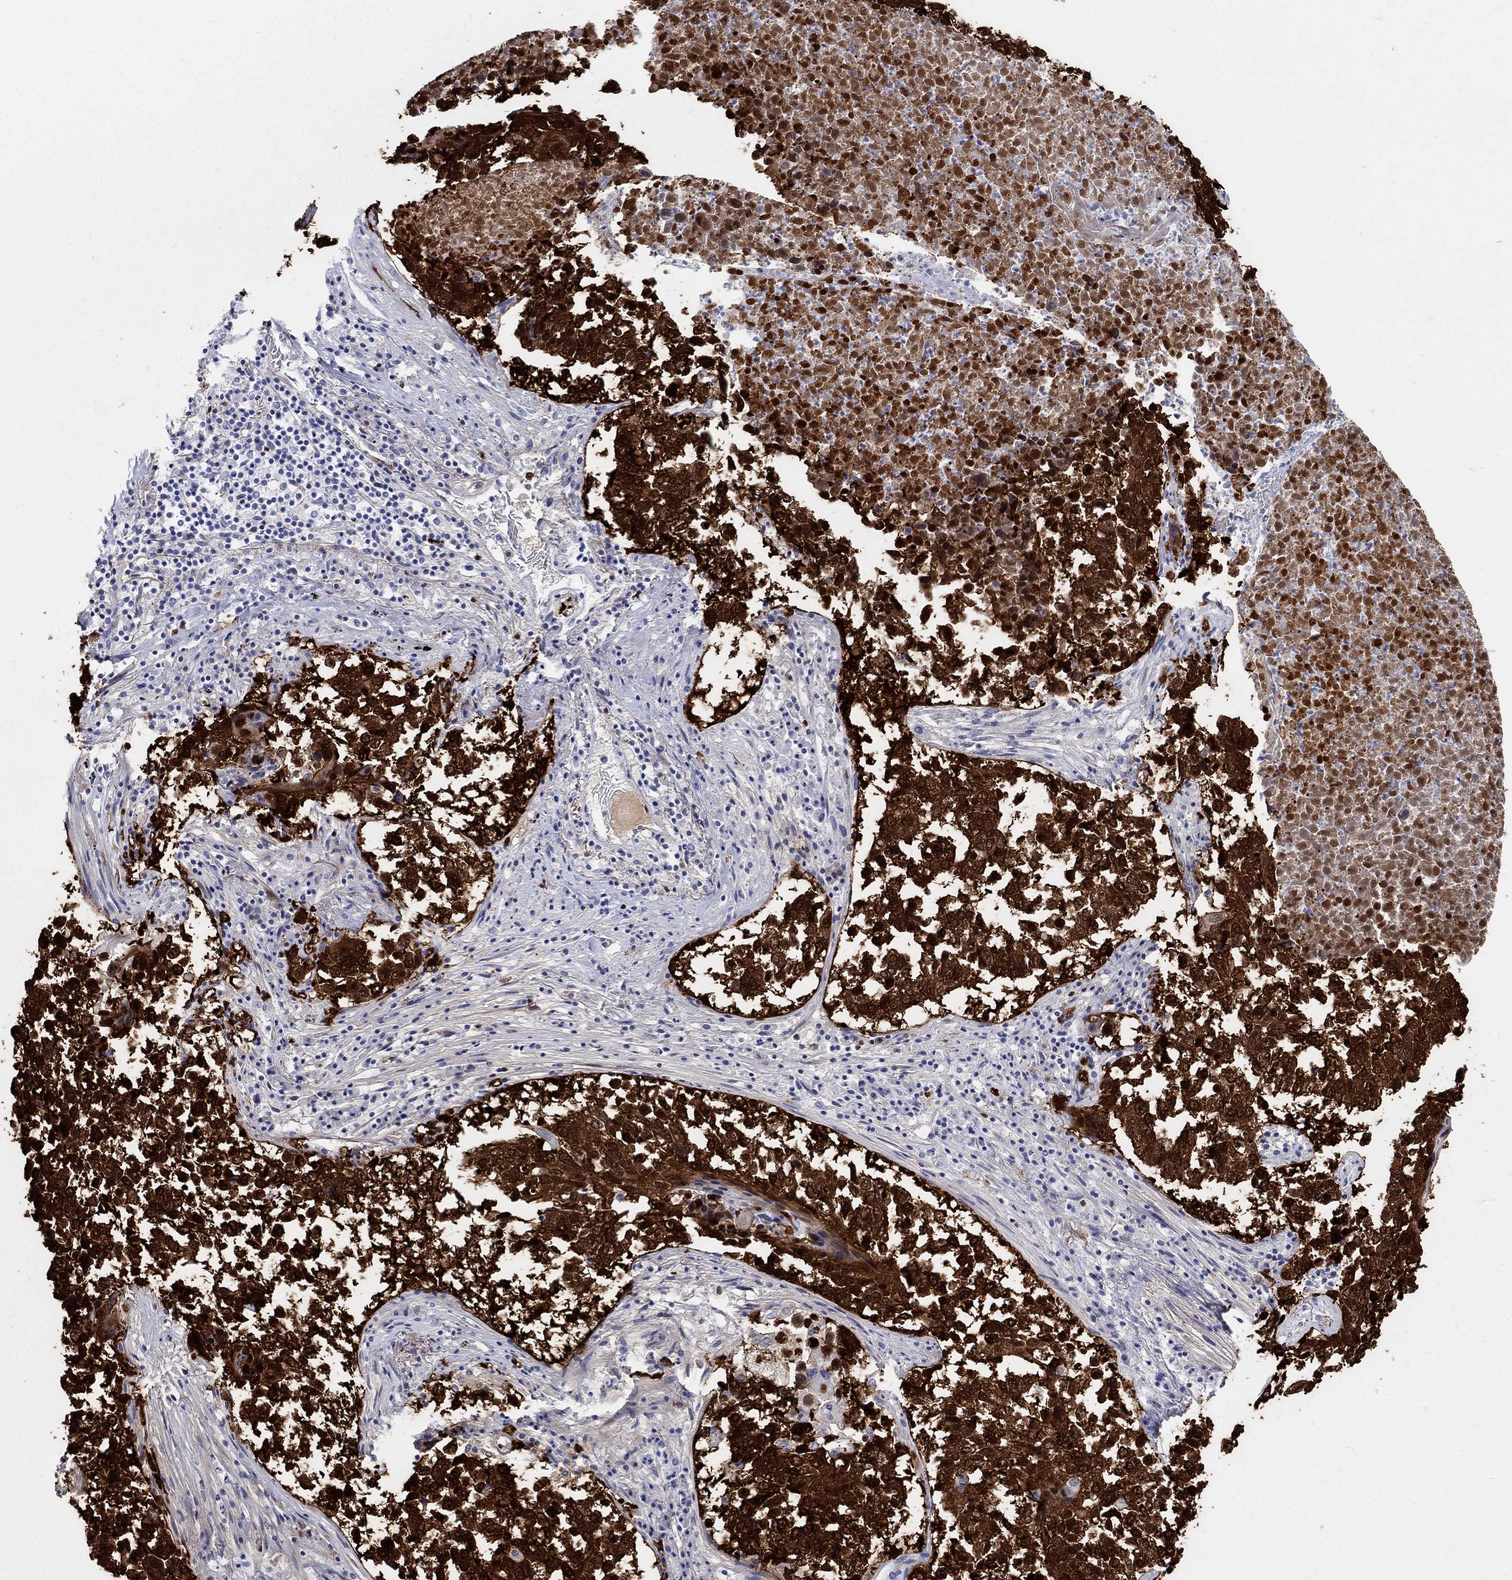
{"staining": {"intensity": "strong", "quantity": ">75%", "location": "cytoplasmic/membranous,nuclear"}, "tissue": "lung cancer", "cell_type": "Tumor cells", "image_type": "cancer", "snomed": [{"axis": "morphology", "description": "Squamous cell carcinoma, NOS"}, {"axis": "topography", "description": "Lung"}], "caption": "Human lung squamous cell carcinoma stained with a brown dye reveals strong cytoplasmic/membranous and nuclear positive positivity in about >75% of tumor cells.", "gene": "AKR1C2", "patient": {"sex": "male", "age": 82}}